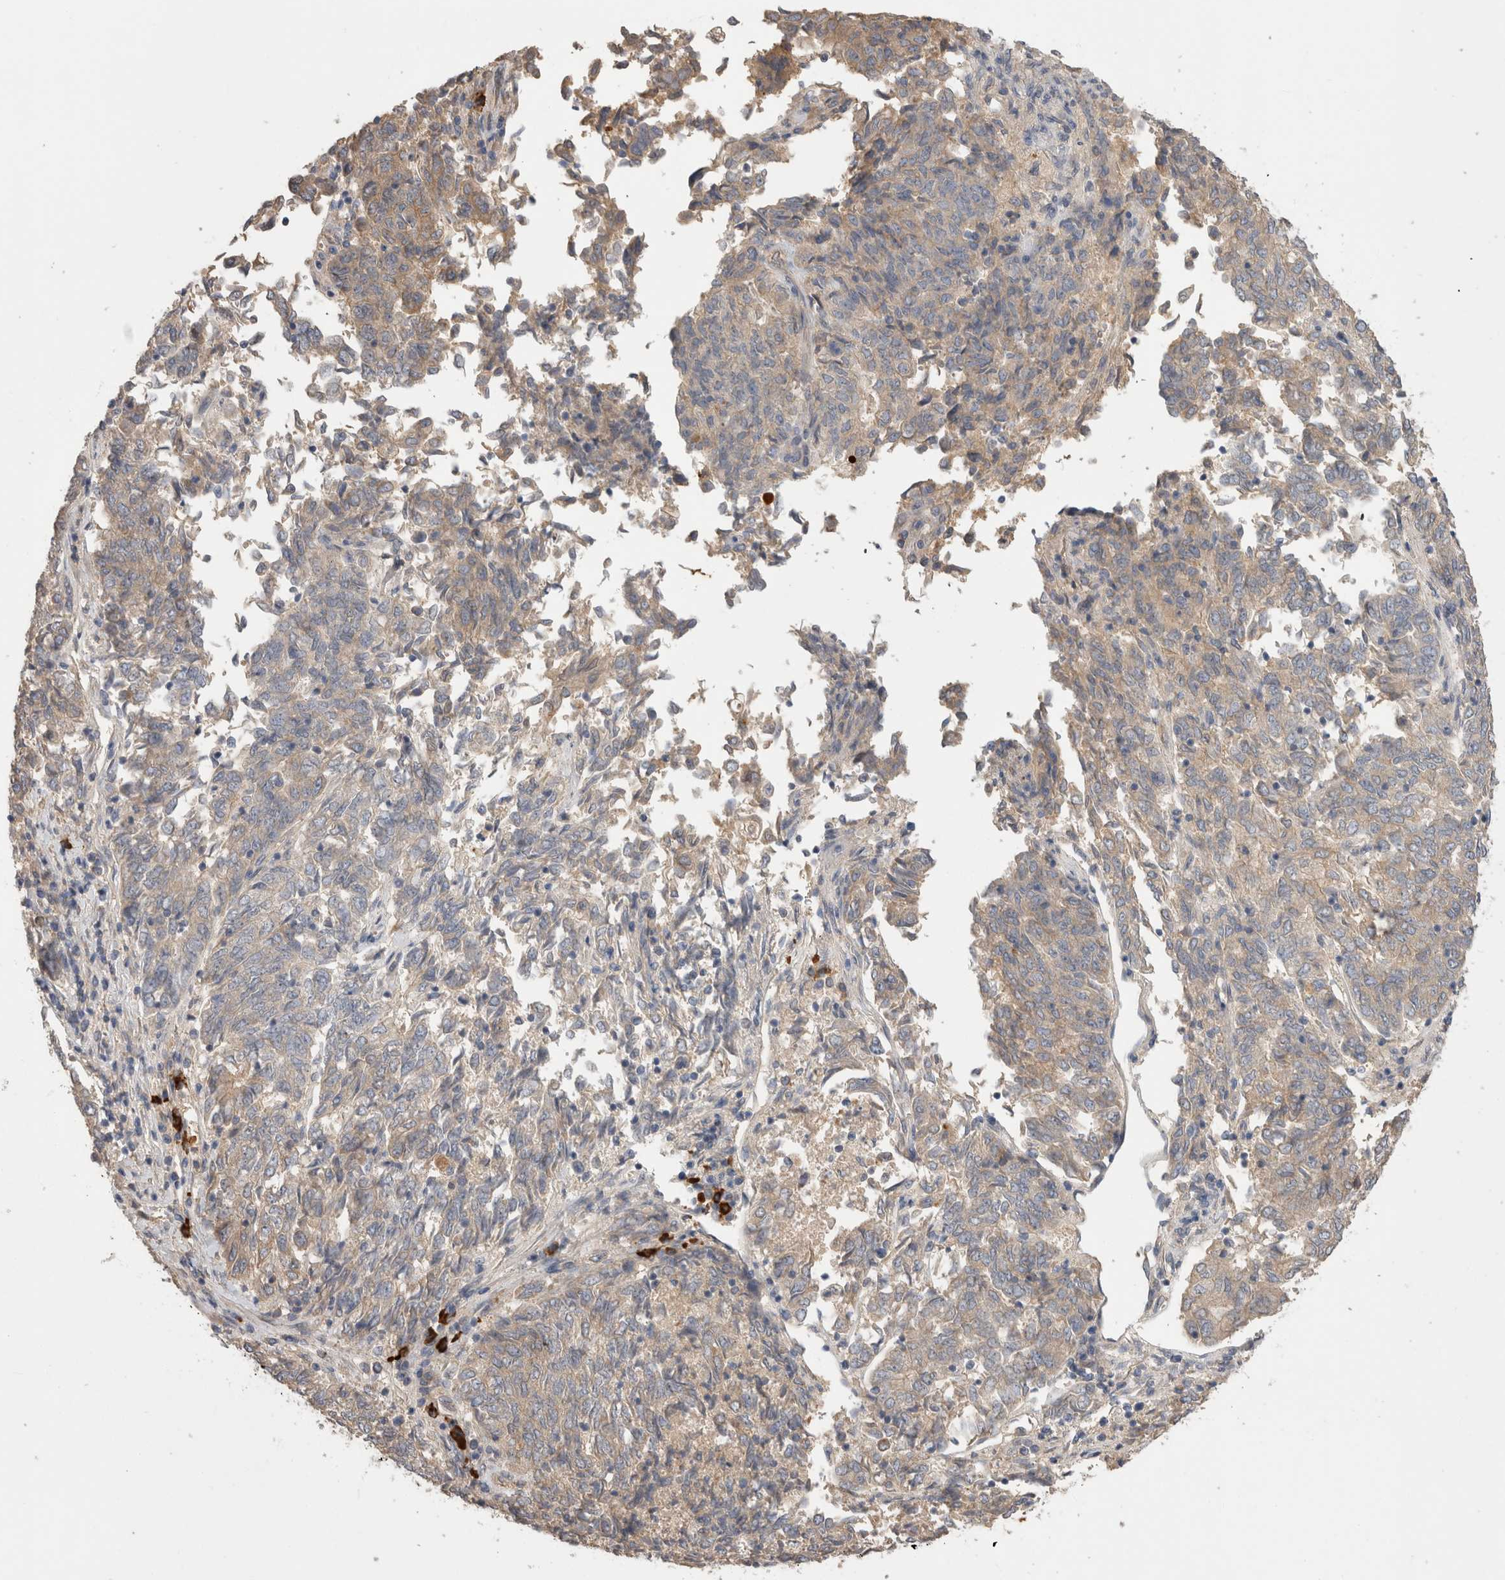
{"staining": {"intensity": "weak", "quantity": "<25%", "location": "cytoplasmic/membranous"}, "tissue": "endometrial cancer", "cell_type": "Tumor cells", "image_type": "cancer", "snomed": [{"axis": "morphology", "description": "Adenocarcinoma, NOS"}, {"axis": "topography", "description": "Endometrium"}], "caption": "IHC histopathology image of neoplastic tissue: adenocarcinoma (endometrial) stained with DAB (3,3'-diaminobenzidine) displays no significant protein expression in tumor cells. Nuclei are stained in blue.", "gene": "PPP3CC", "patient": {"sex": "female", "age": 80}}